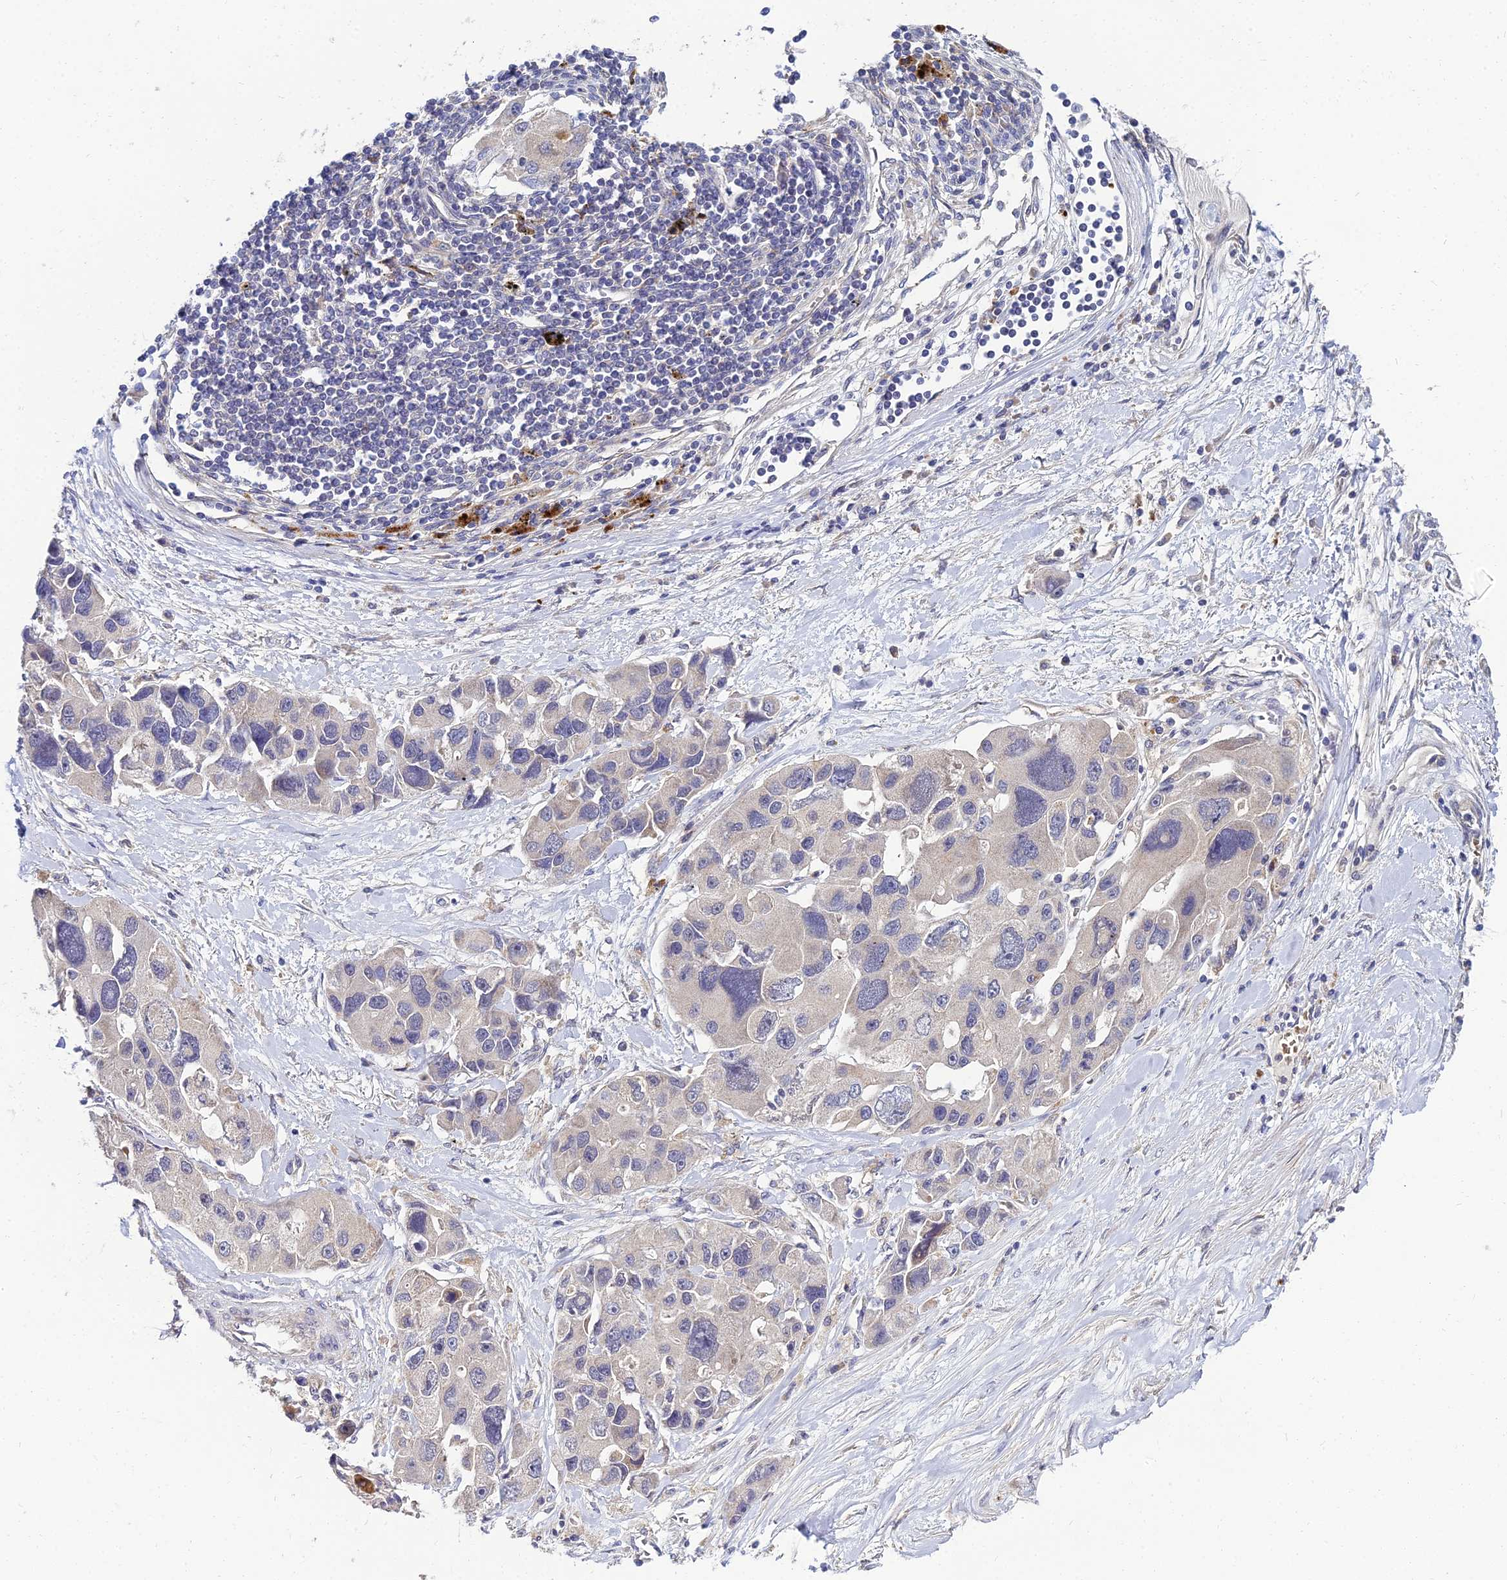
{"staining": {"intensity": "negative", "quantity": "none", "location": "none"}, "tissue": "lung cancer", "cell_type": "Tumor cells", "image_type": "cancer", "snomed": [{"axis": "morphology", "description": "Adenocarcinoma, NOS"}, {"axis": "topography", "description": "Lung"}], "caption": "Lung cancer (adenocarcinoma) was stained to show a protein in brown. There is no significant expression in tumor cells.", "gene": "NPY", "patient": {"sex": "female", "age": 54}}